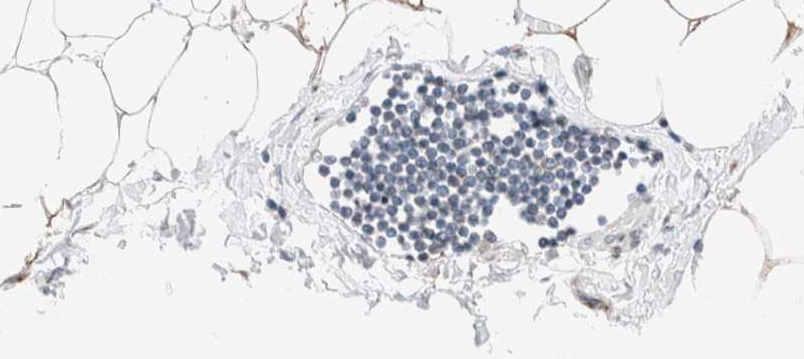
{"staining": {"intensity": "moderate", "quantity": "25%-75%", "location": "cytoplasmic/membranous"}, "tissue": "adipose tissue", "cell_type": "Adipocytes", "image_type": "normal", "snomed": [{"axis": "morphology", "description": "Normal tissue, NOS"}, {"axis": "morphology", "description": "Adenocarcinoma, NOS"}, {"axis": "topography", "description": "Colon"}, {"axis": "topography", "description": "Peripheral nerve tissue"}], "caption": "The immunohistochemical stain highlights moderate cytoplasmic/membranous expression in adipocytes of unremarkable adipose tissue. The staining is performed using DAB (3,3'-diaminobenzidine) brown chromogen to label protein expression. The nuclei are counter-stained blue using hematoxylin.", "gene": "CASC3", "patient": {"sex": "male", "age": 14}}